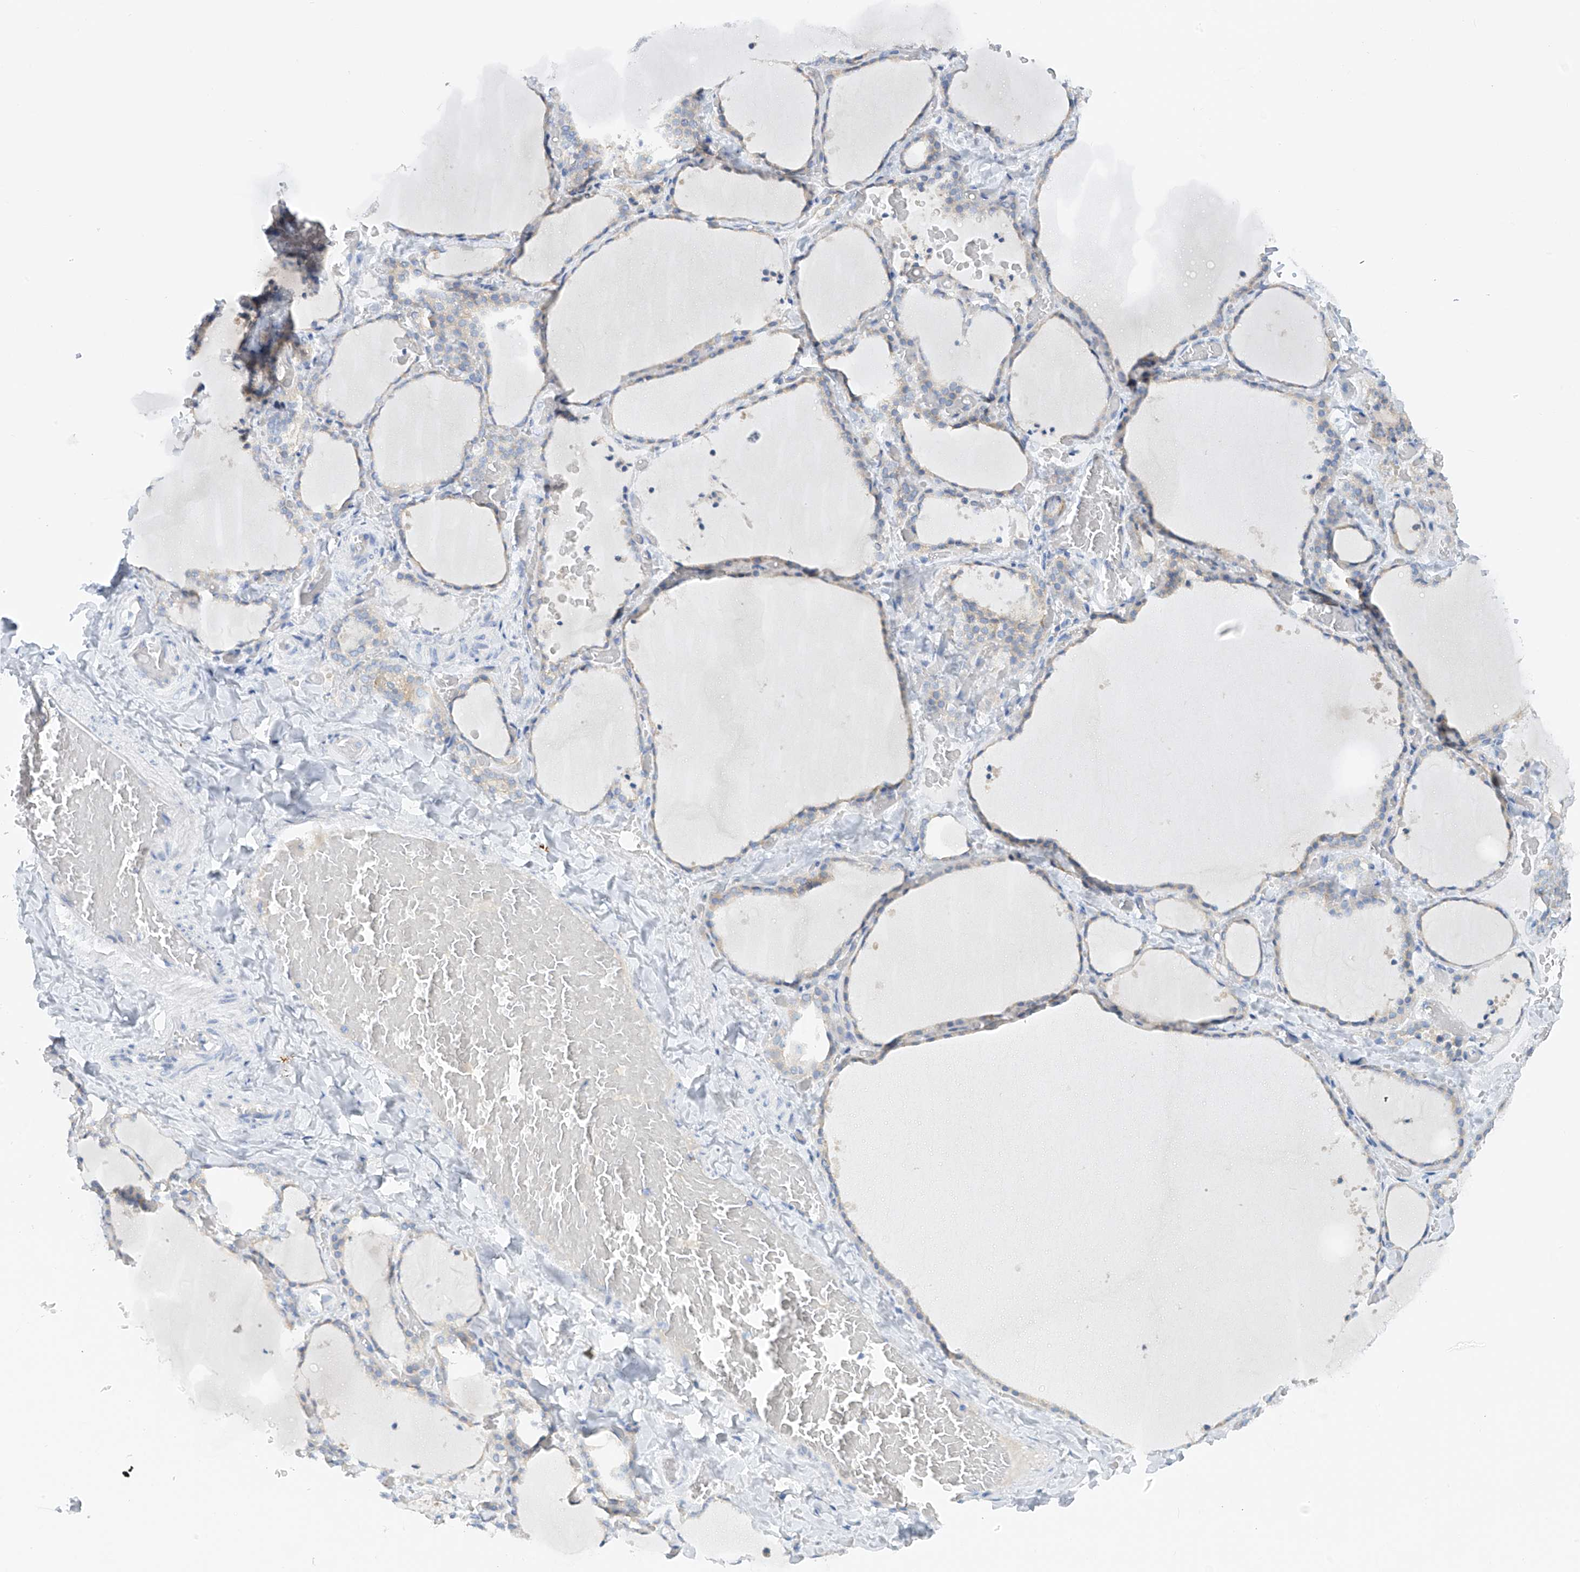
{"staining": {"intensity": "weak", "quantity": "<25%", "location": "cytoplasmic/membranous"}, "tissue": "thyroid gland", "cell_type": "Glandular cells", "image_type": "normal", "snomed": [{"axis": "morphology", "description": "Normal tissue, NOS"}, {"axis": "topography", "description": "Thyroid gland"}], "caption": "DAB immunohistochemical staining of benign thyroid gland displays no significant expression in glandular cells.", "gene": "POMGNT2", "patient": {"sex": "female", "age": 22}}